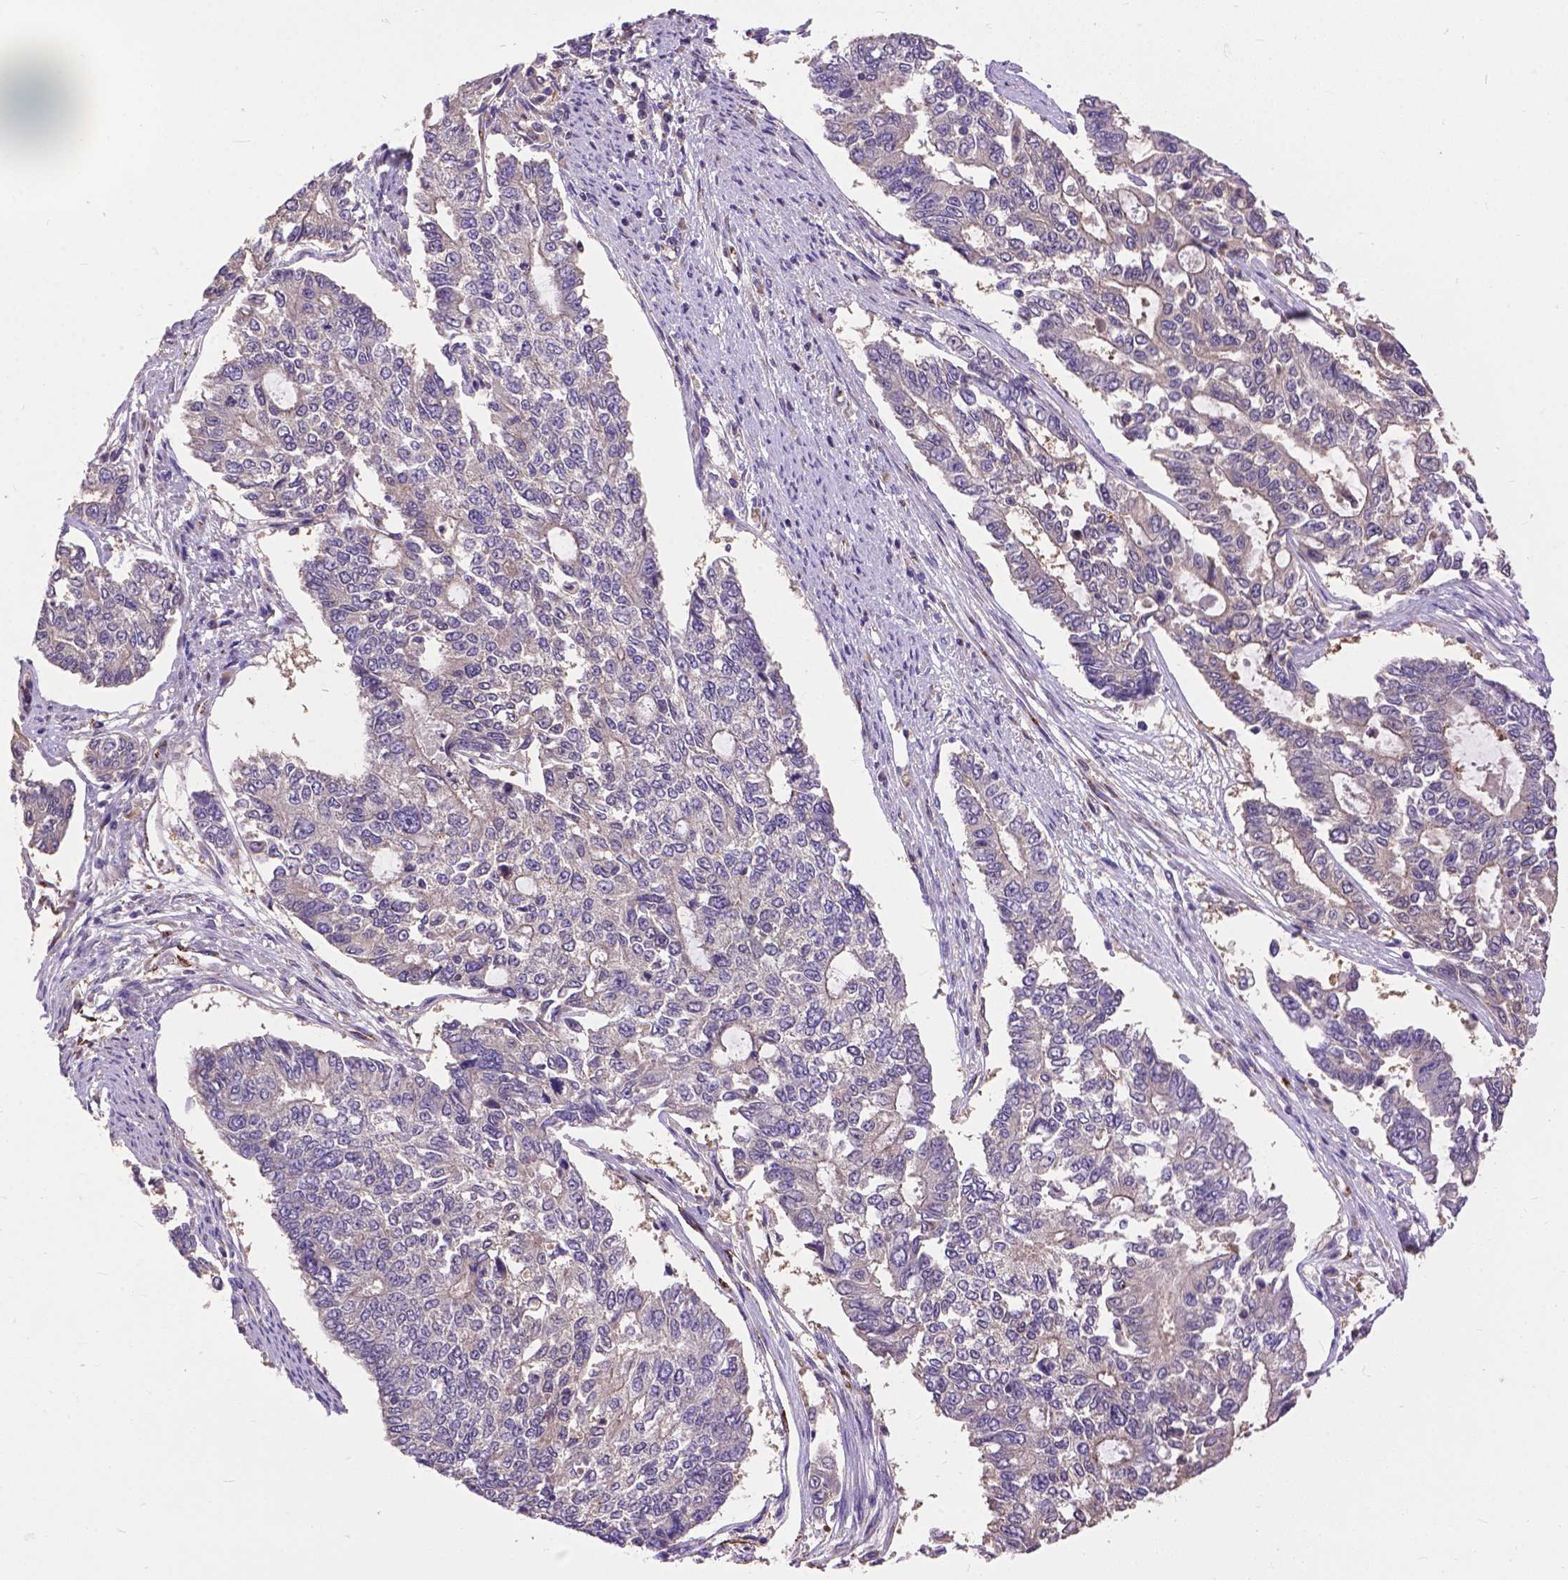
{"staining": {"intensity": "negative", "quantity": "none", "location": "none"}, "tissue": "endometrial cancer", "cell_type": "Tumor cells", "image_type": "cancer", "snomed": [{"axis": "morphology", "description": "Adenocarcinoma, NOS"}, {"axis": "topography", "description": "Uterus"}], "caption": "There is no significant expression in tumor cells of endometrial cancer (adenocarcinoma). The staining is performed using DAB brown chromogen with nuclei counter-stained in using hematoxylin.", "gene": "ZNF337", "patient": {"sex": "female", "age": 59}}